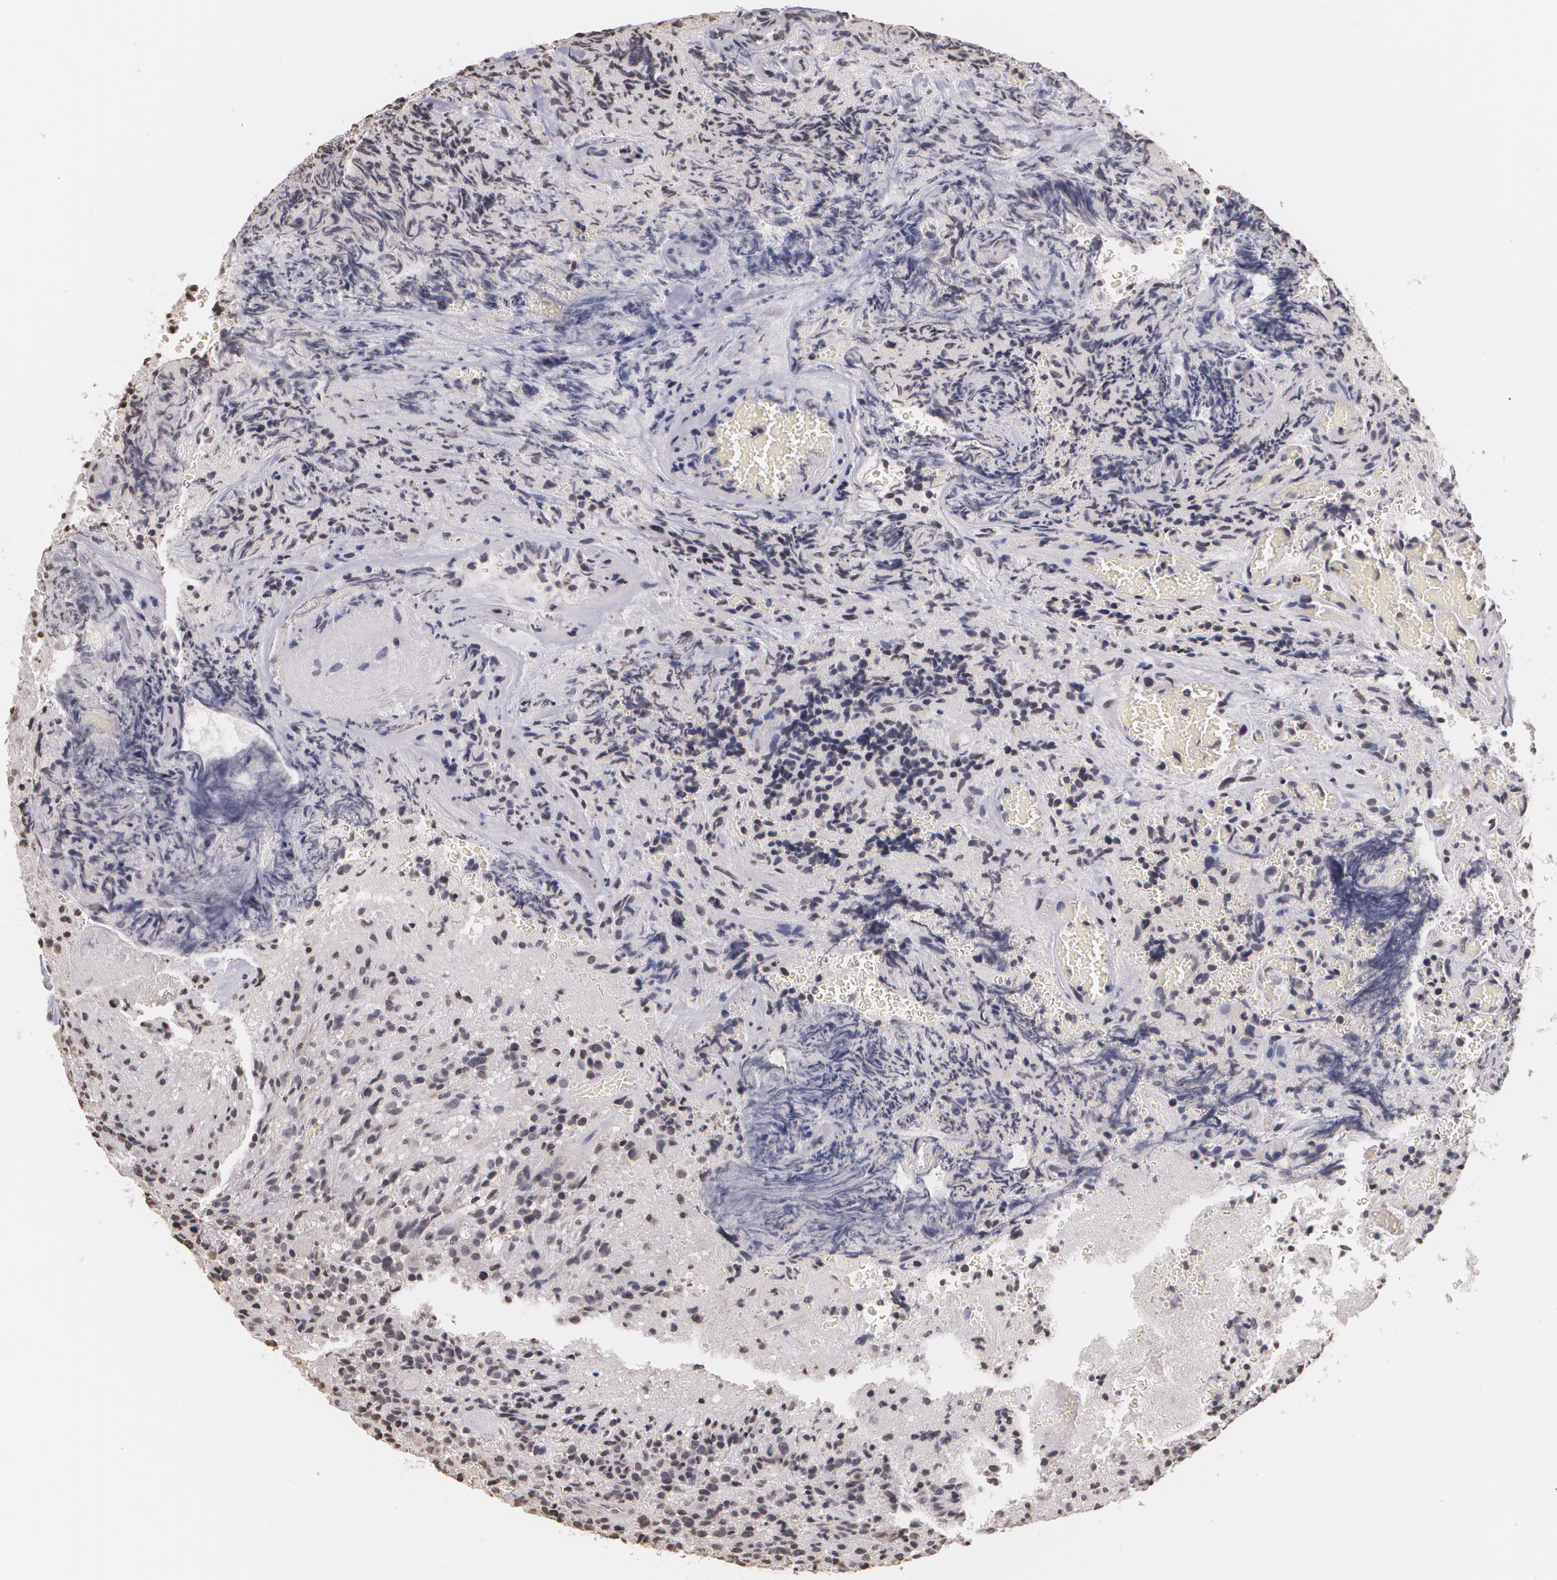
{"staining": {"intensity": "negative", "quantity": "none", "location": "none"}, "tissue": "glioma", "cell_type": "Tumor cells", "image_type": "cancer", "snomed": [{"axis": "morphology", "description": "Glioma, malignant, High grade"}, {"axis": "topography", "description": "Brain"}], "caption": "The image displays no significant positivity in tumor cells of malignant glioma (high-grade).", "gene": "THRB", "patient": {"sex": "male", "age": 36}}